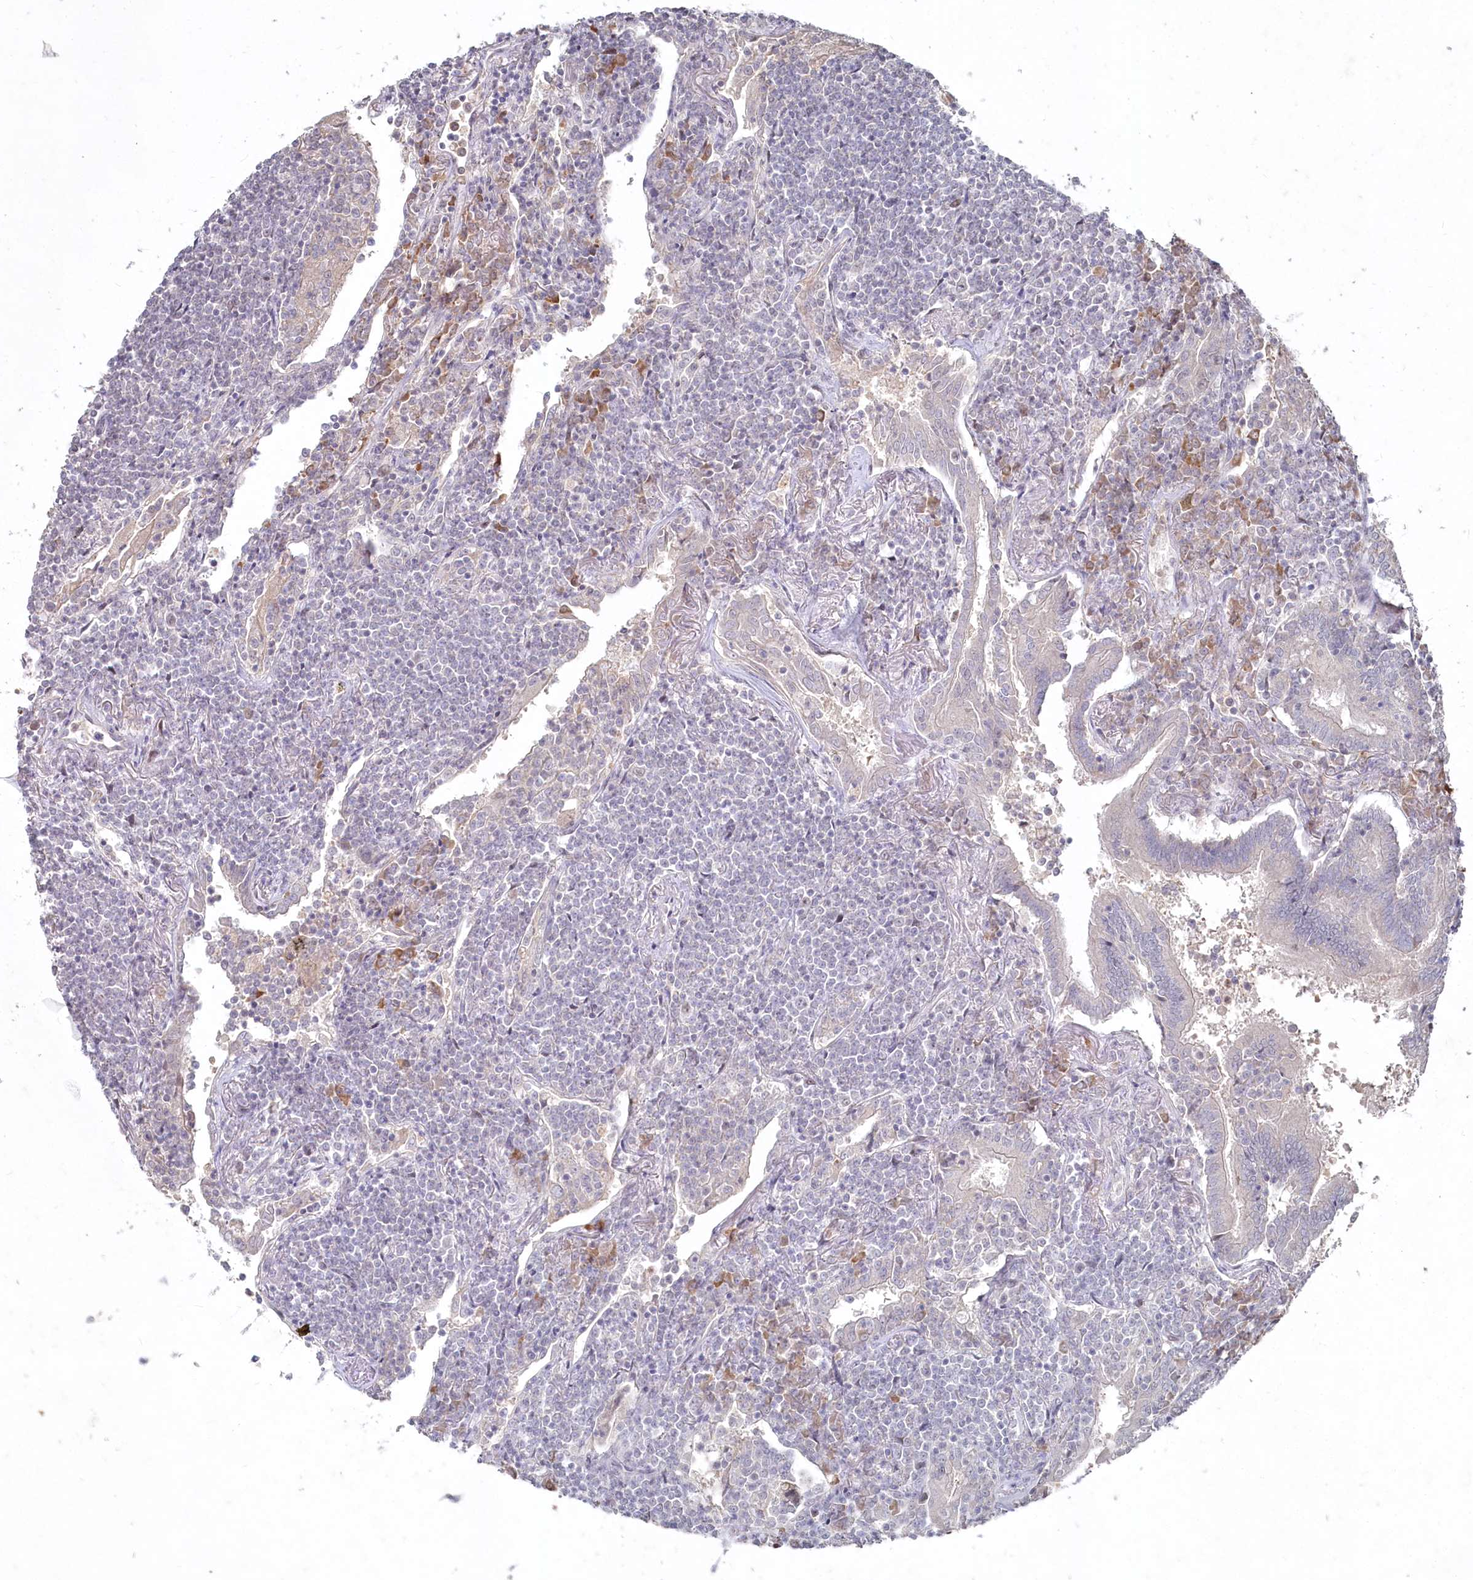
{"staining": {"intensity": "negative", "quantity": "none", "location": "none"}, "tissue": "lymphoma", "cell_type": "Tumor cells", "image_type": "cancer", "snomed": [{"axis": "morphology", "description": "Malignant lymphoma, non-Hodgkin's type, Low grade"}, {"axis": "topography", "description": "Lung"}], "caption": "This is an immunohistochemistry (IHC) photomicrograph of human lymphoma. There is no positivity in tumor cells.", "gene": "TGFBRAP1", "patient": {"sex": "female", "age": 71}}